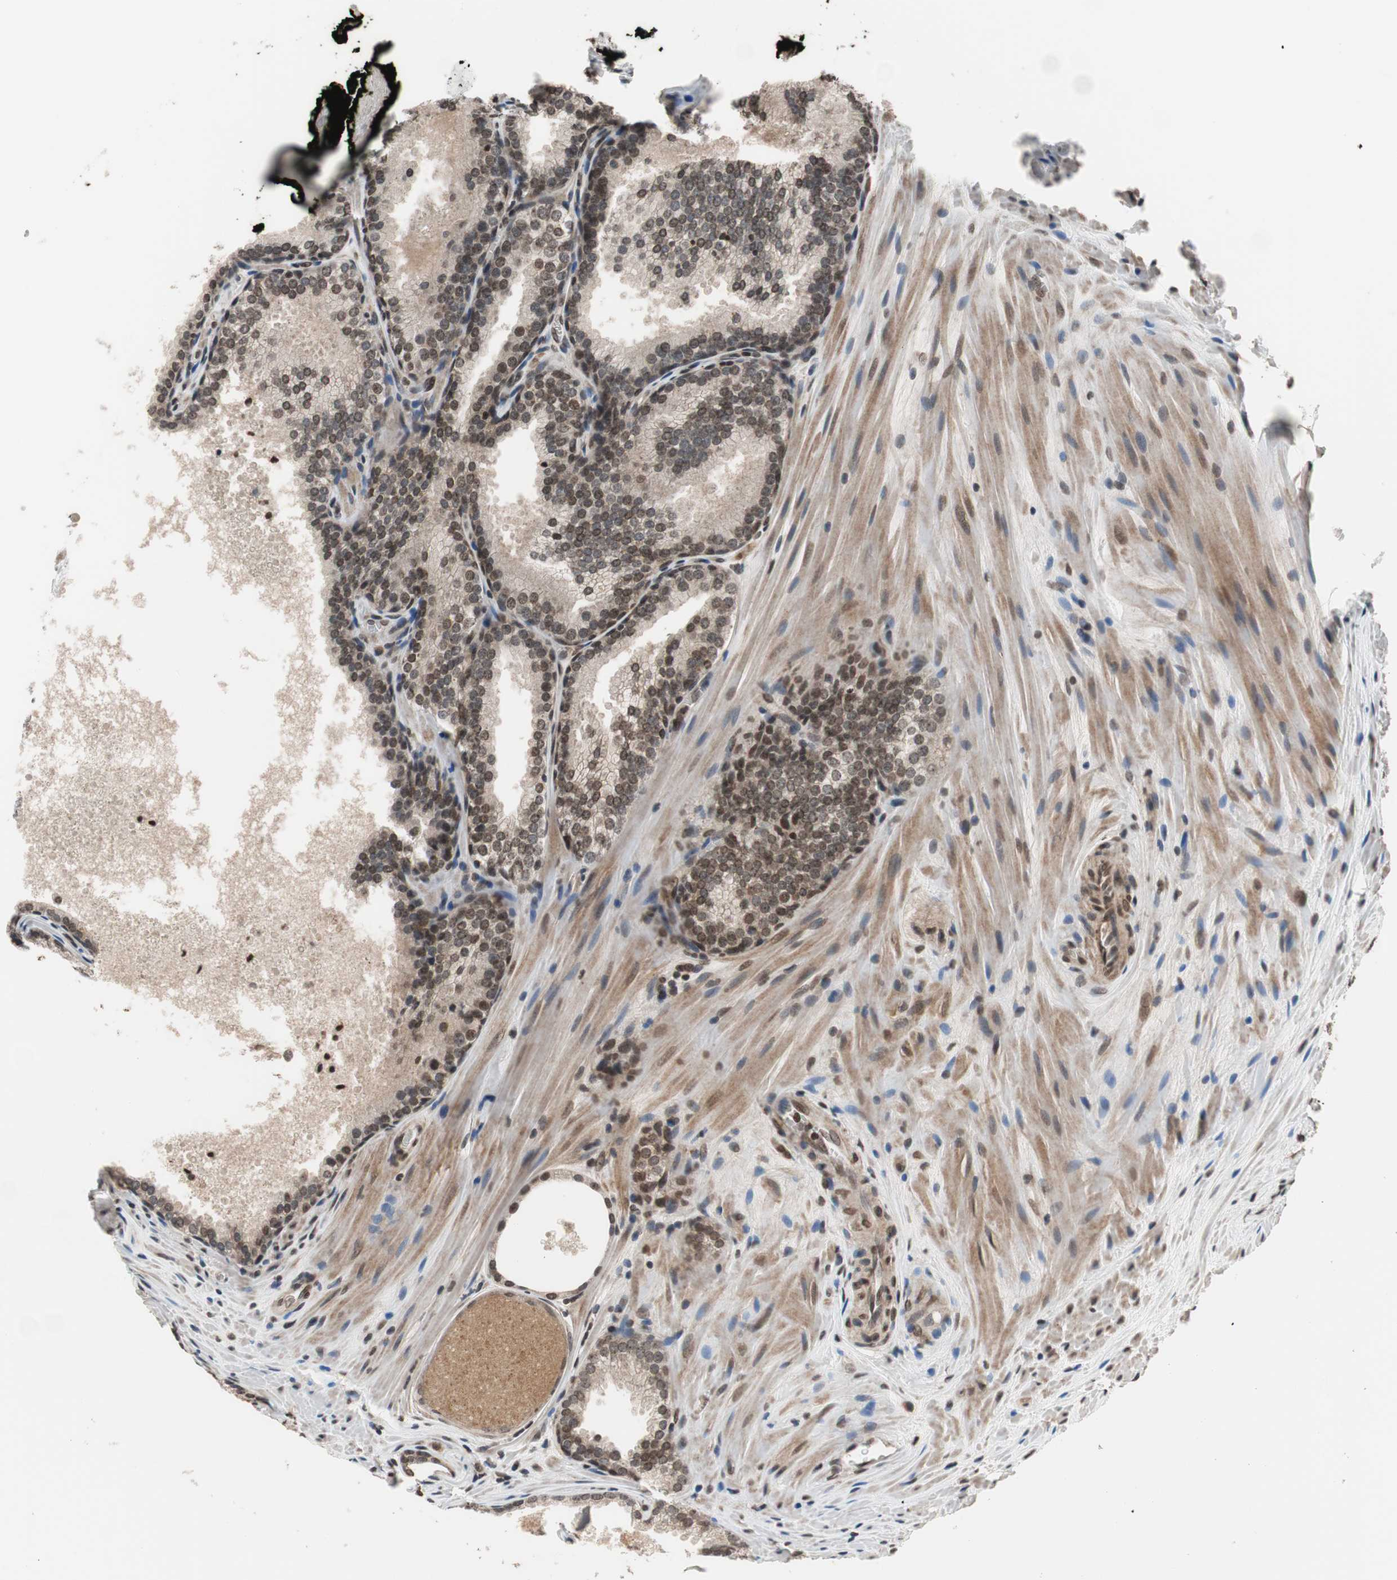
{"staining": {"intensity": "weak", "quantity": ">75%", "location": "cytoplasmic/membranous,nuclear"}, "tissue": "prostate cancer", "cell_type": "Tumor cells", "image_type": "cancer", "snomed": [{"axis": "morphology", "description": "Adenocarcinoma, Low grade"}, {"axis": "topography", "description": "Prostate"}], "caption": "Immunohistochemical staining of prostate low-grade adenocarcinoma demonstrates weak cytoplasmic/membranous and nuclear protein positivity in approximately >75% of tumor cells.", "gene": "RFC1", "patient": {"sex": "male", "age": 60}}